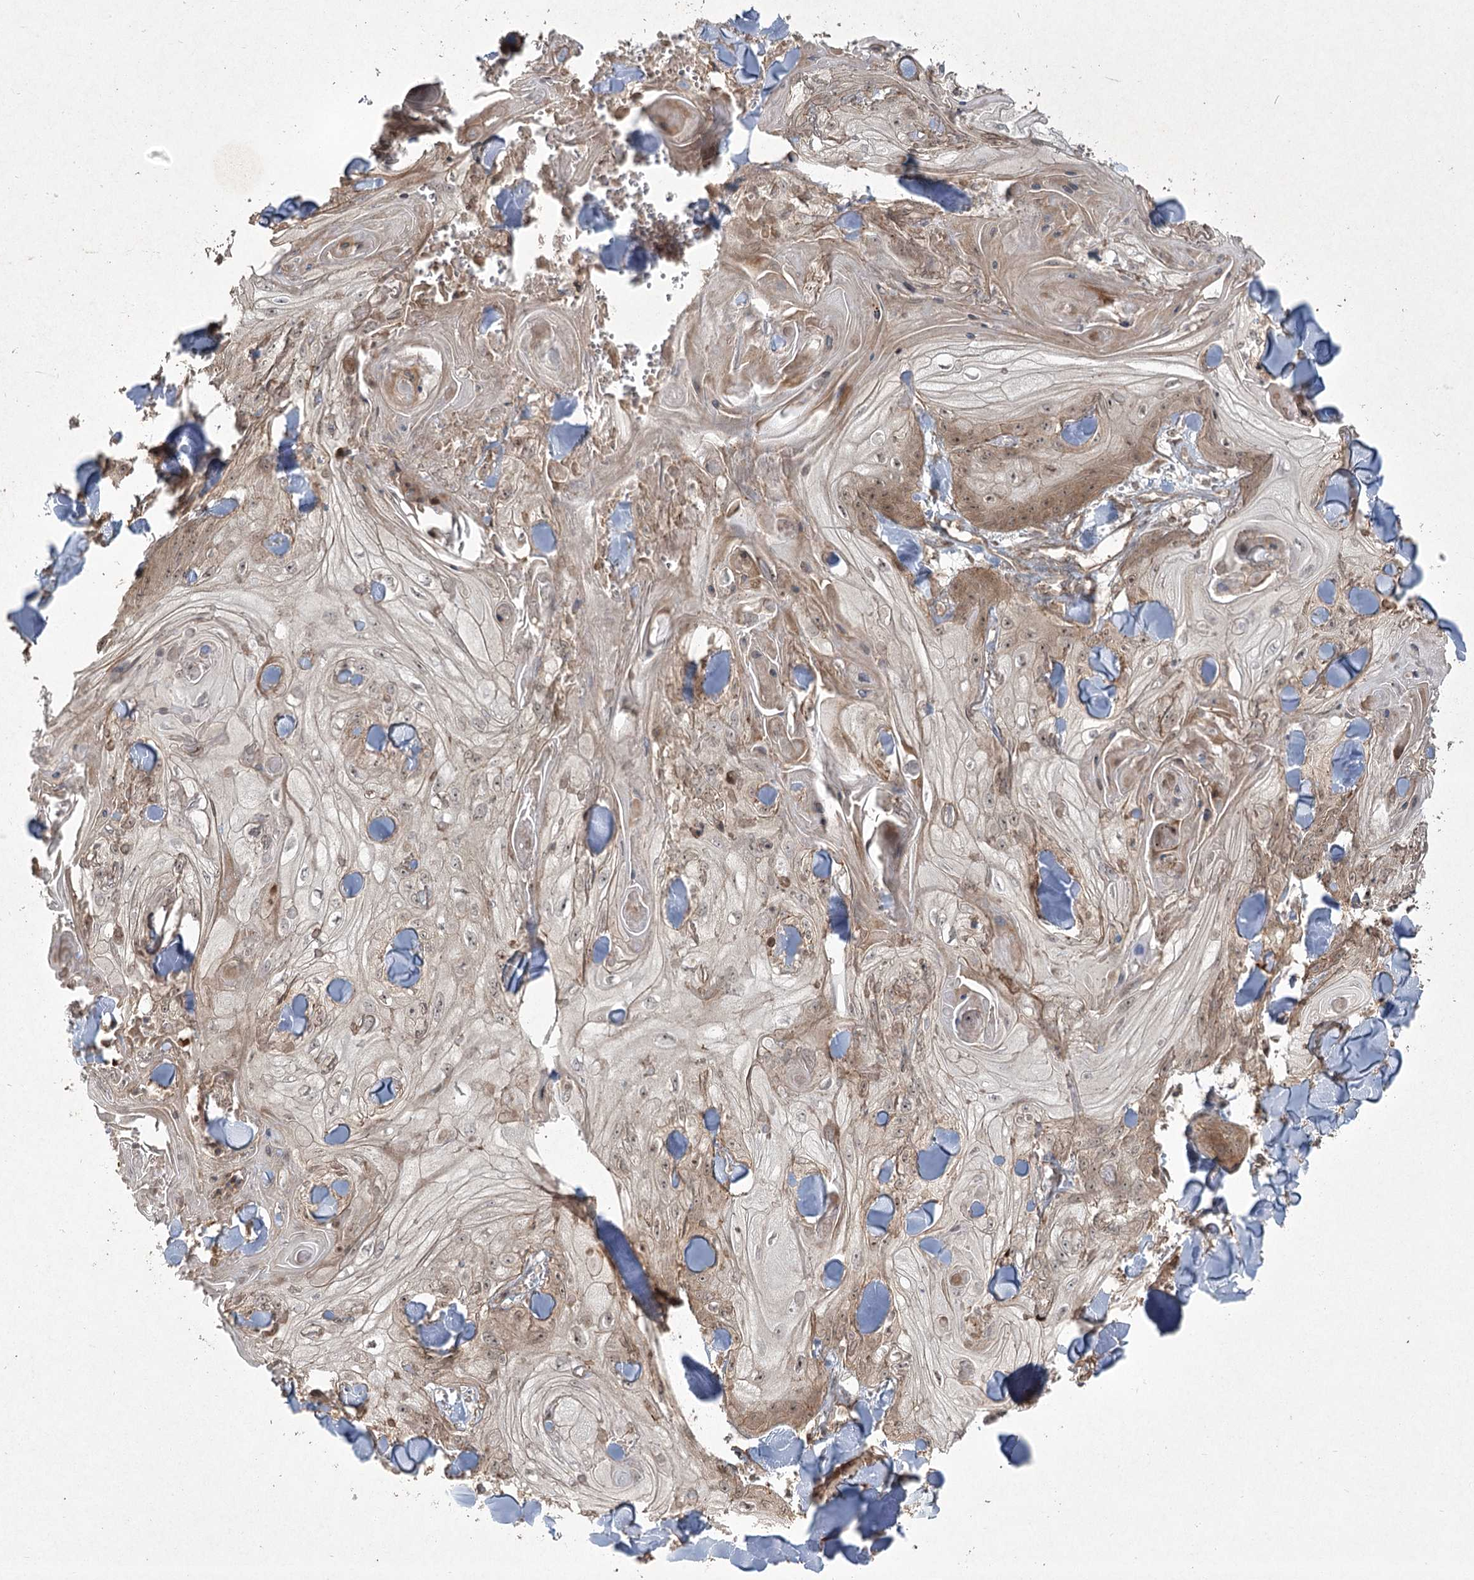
{"staining": {"intensity": "moderate", "quantity": ">75%", "location": "cytoplasmic/membranous,nuclear"}, "tissue": "skin cancer", "cell_type": "Tumor cells", "image_type": "cancer", "snomed": [{"axis": "morphology", "description": "Squamous cell carcinoma, NOS"}, {"axis": "topography", "description": "Skin"}], "caption": "There is medium levels of moderate cytoplasmic/membranous and nuclear positivity in tumor cells of skin cancer (squamous cell carcinoma), as demonstrated by immunohistochemical staining (brown color).", "gene": "CPLANE1", "patient": {"sex": "male", "age": 74}}